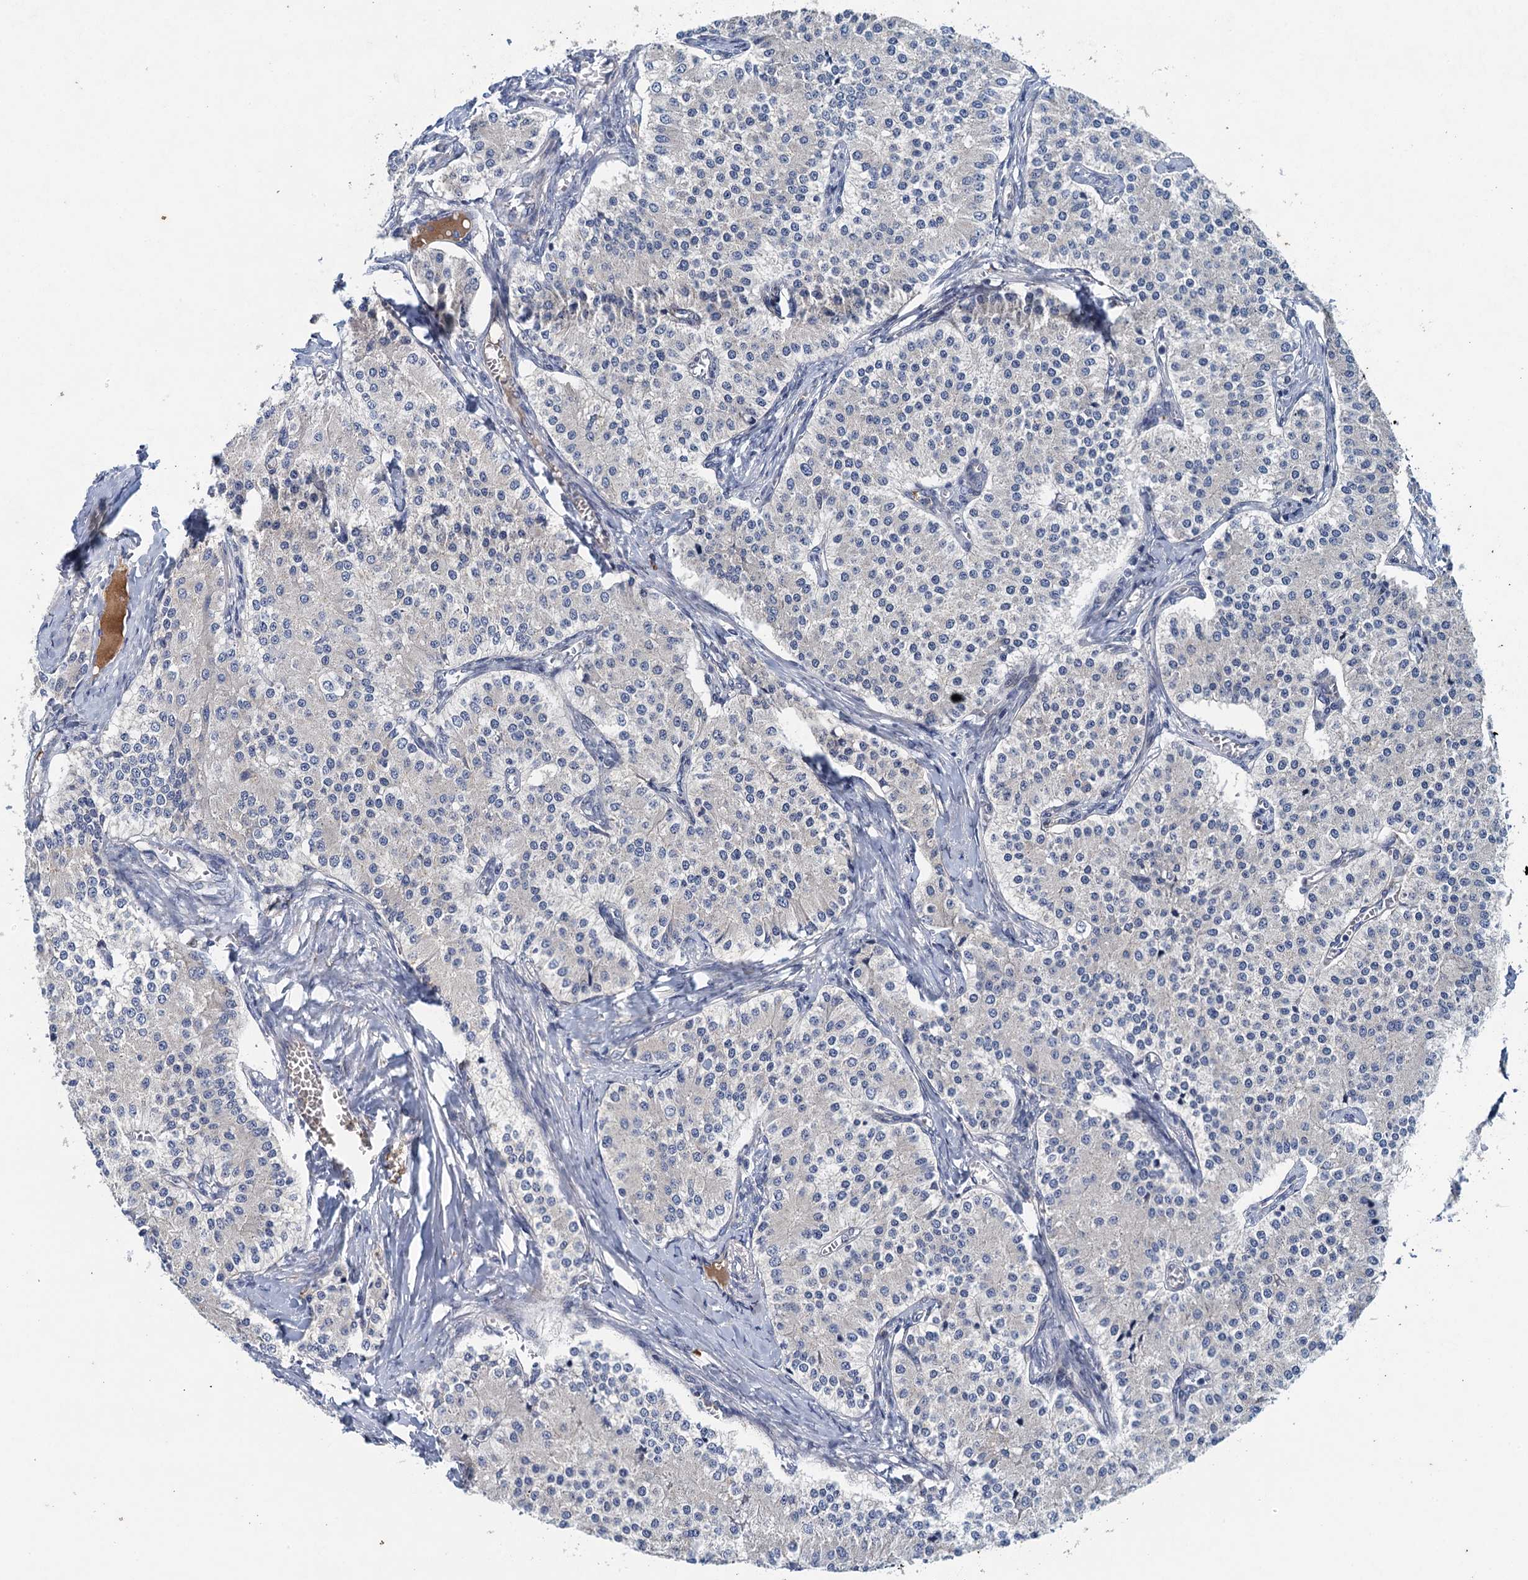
{"staining": {"intensity": "negative", "quantity": "none", "location": "none"}, "tissue": "carcinoid", "cell_type": "Tumor cells", "image_type": "cancer", "snomed": [{"axis": "morphology", "description": "Carcinoid, malignant, NOS"}, {"axis": "topography", "description": "Colon"}], "caption": "DAB (3,3'-diaminobenzidine) immunohistochemical staining of carcinoid (malignant) shows no significant expression in tumor cells. (DAB (3,3'-diaminobenzidine) immunohistochemistry (IHC), high magnification).", "gene": "TPCN1", "patient": {"sex": "female", "age": 52}}